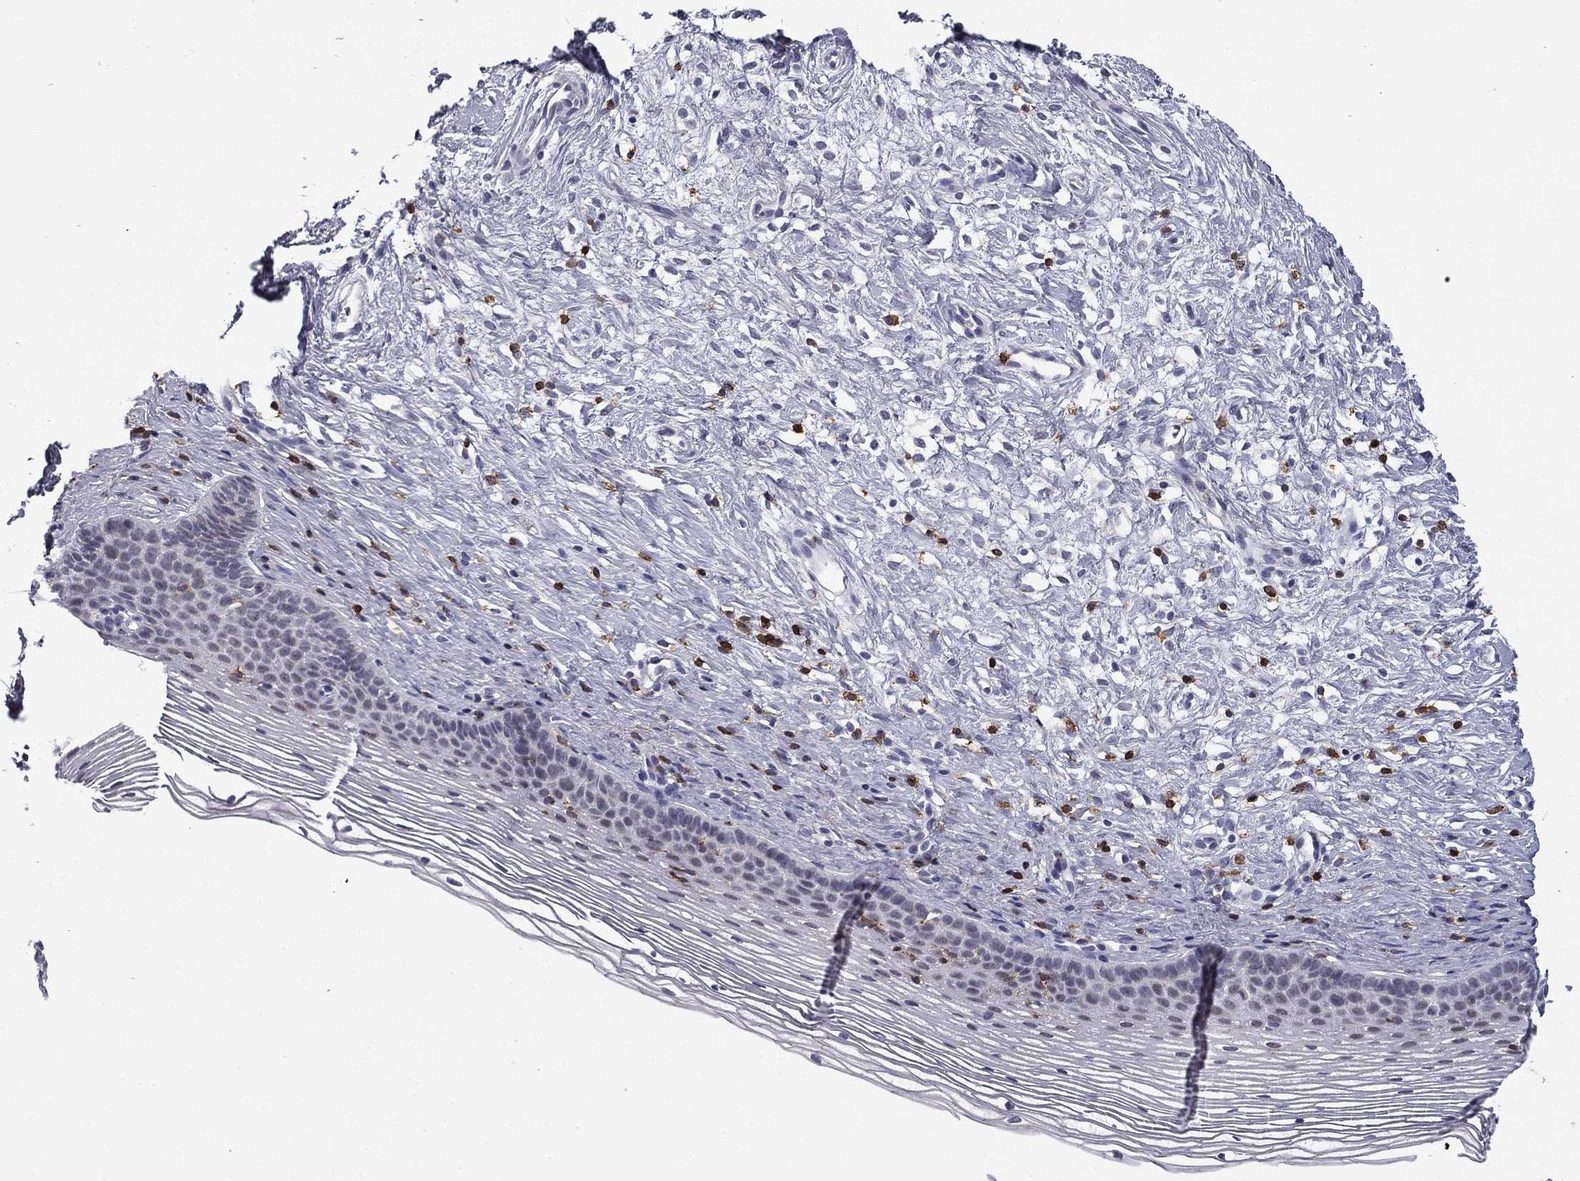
{"staining": {"intensity": "negative", "quantity": "none", "location": "none"}, "tissue": "cervix", "cell_type": "Squamous epithelial cells", "image_type": "normal", "snomed": [{"axis": "morphology", "description": "Normal tissue, NOS"}, {"axis": "topography", "description": "Cervix"}], "caption": "Immunohistochemistry micrograph of normal cervix stained for a protein (brown), which demonstrates no staining in squamous epithelial cells. Nuclei are stained in blue.", "gene": "TRAT1", "patient": {"sex": "female", "age": 39}}